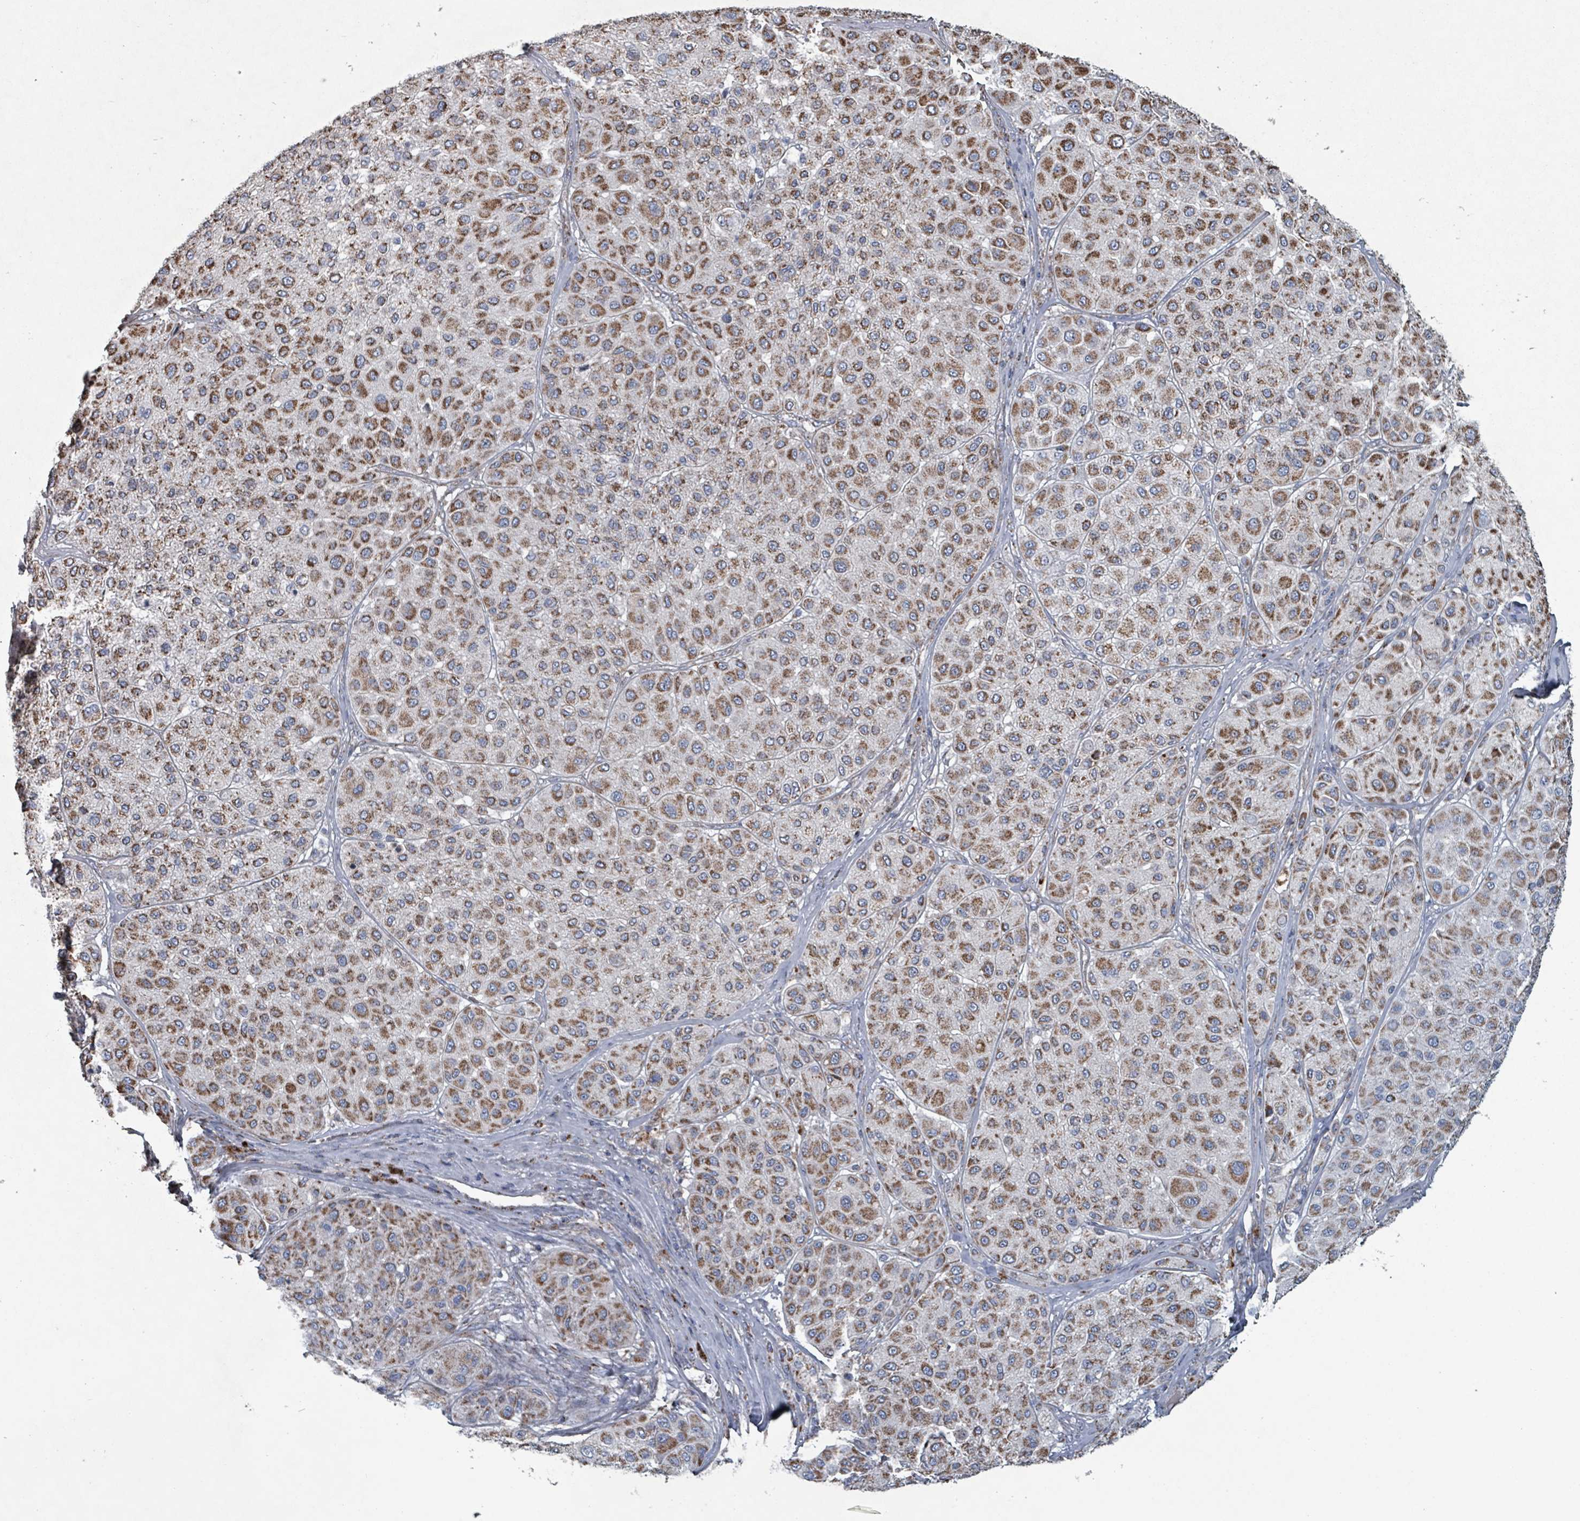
{"staining": {"intensity": "moderate", "quantity": ">75%", "location": "cytoplasmic/membranous"}, "tissue": "melanoma", "cell_type": "Tumor cells", "image_type": "cancer", "snomed": [{"axis": "morphology", "description": "Malignant melanoma, Metastatic site"}, {"axis": "topography", "description": "Smooth muscle"}], "caption": "Malignant melanoma (metastatic site) stained with a protein marker shows moderate staining in tumor cells.", "gene": "ABHD18", "patient": {"sex": "male", "age": 41}}